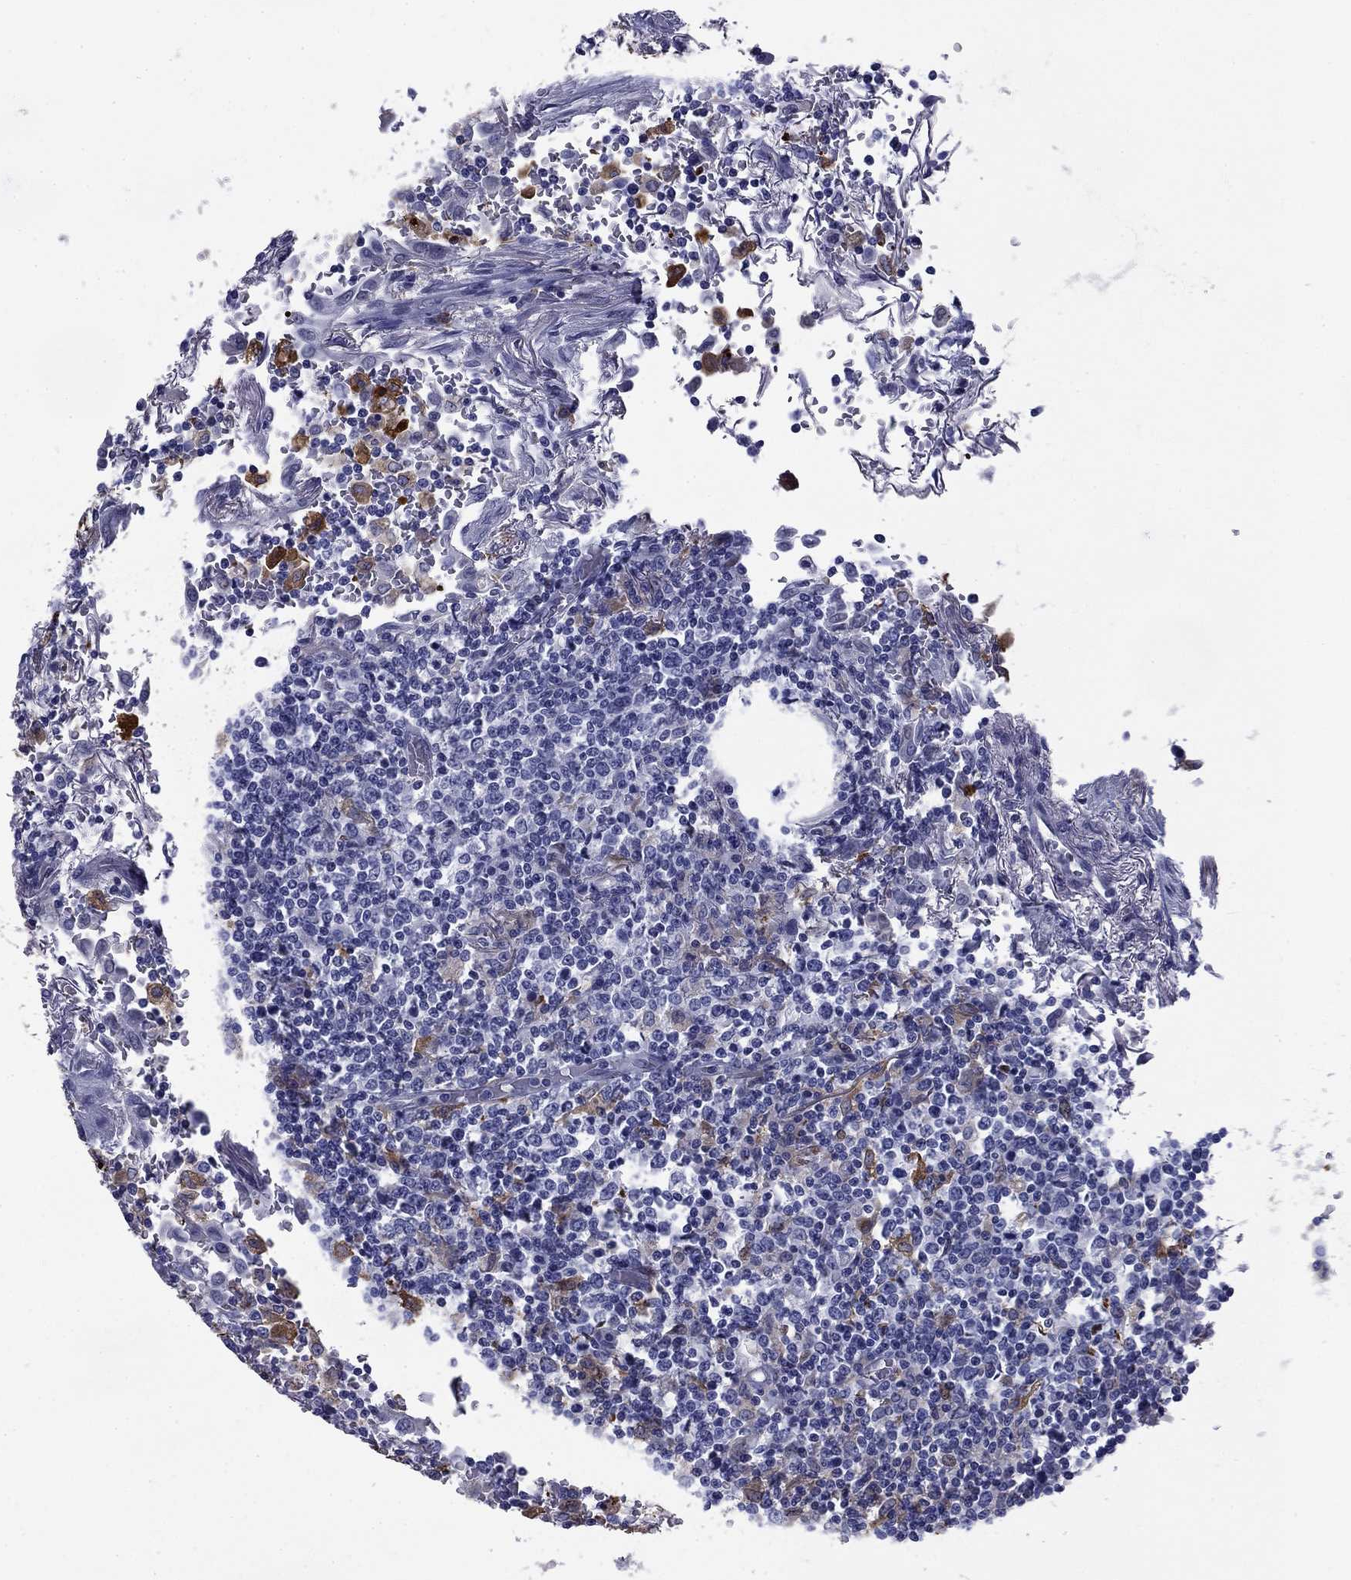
{"staining": {"intensity": "negative", "quantity": "none", "location": "none"}, "tissue": "lymphoma", "cell_type": "Tumor cells", "image_type": "cancer", "snomed": [{"axis": "morphology", "description": "Malignant lymphoma, non-Hodgkin's type, High grade"}, {"axis": "topography", "description": "Lung"}], "caption": "Histopathology image shows no significant protein positivity in tumor cells of high-grade malignant lymphoma, non-Hodgkin's type.", "gene": "BCL2L14", "patient": {"sex": "male", "age": 79}}